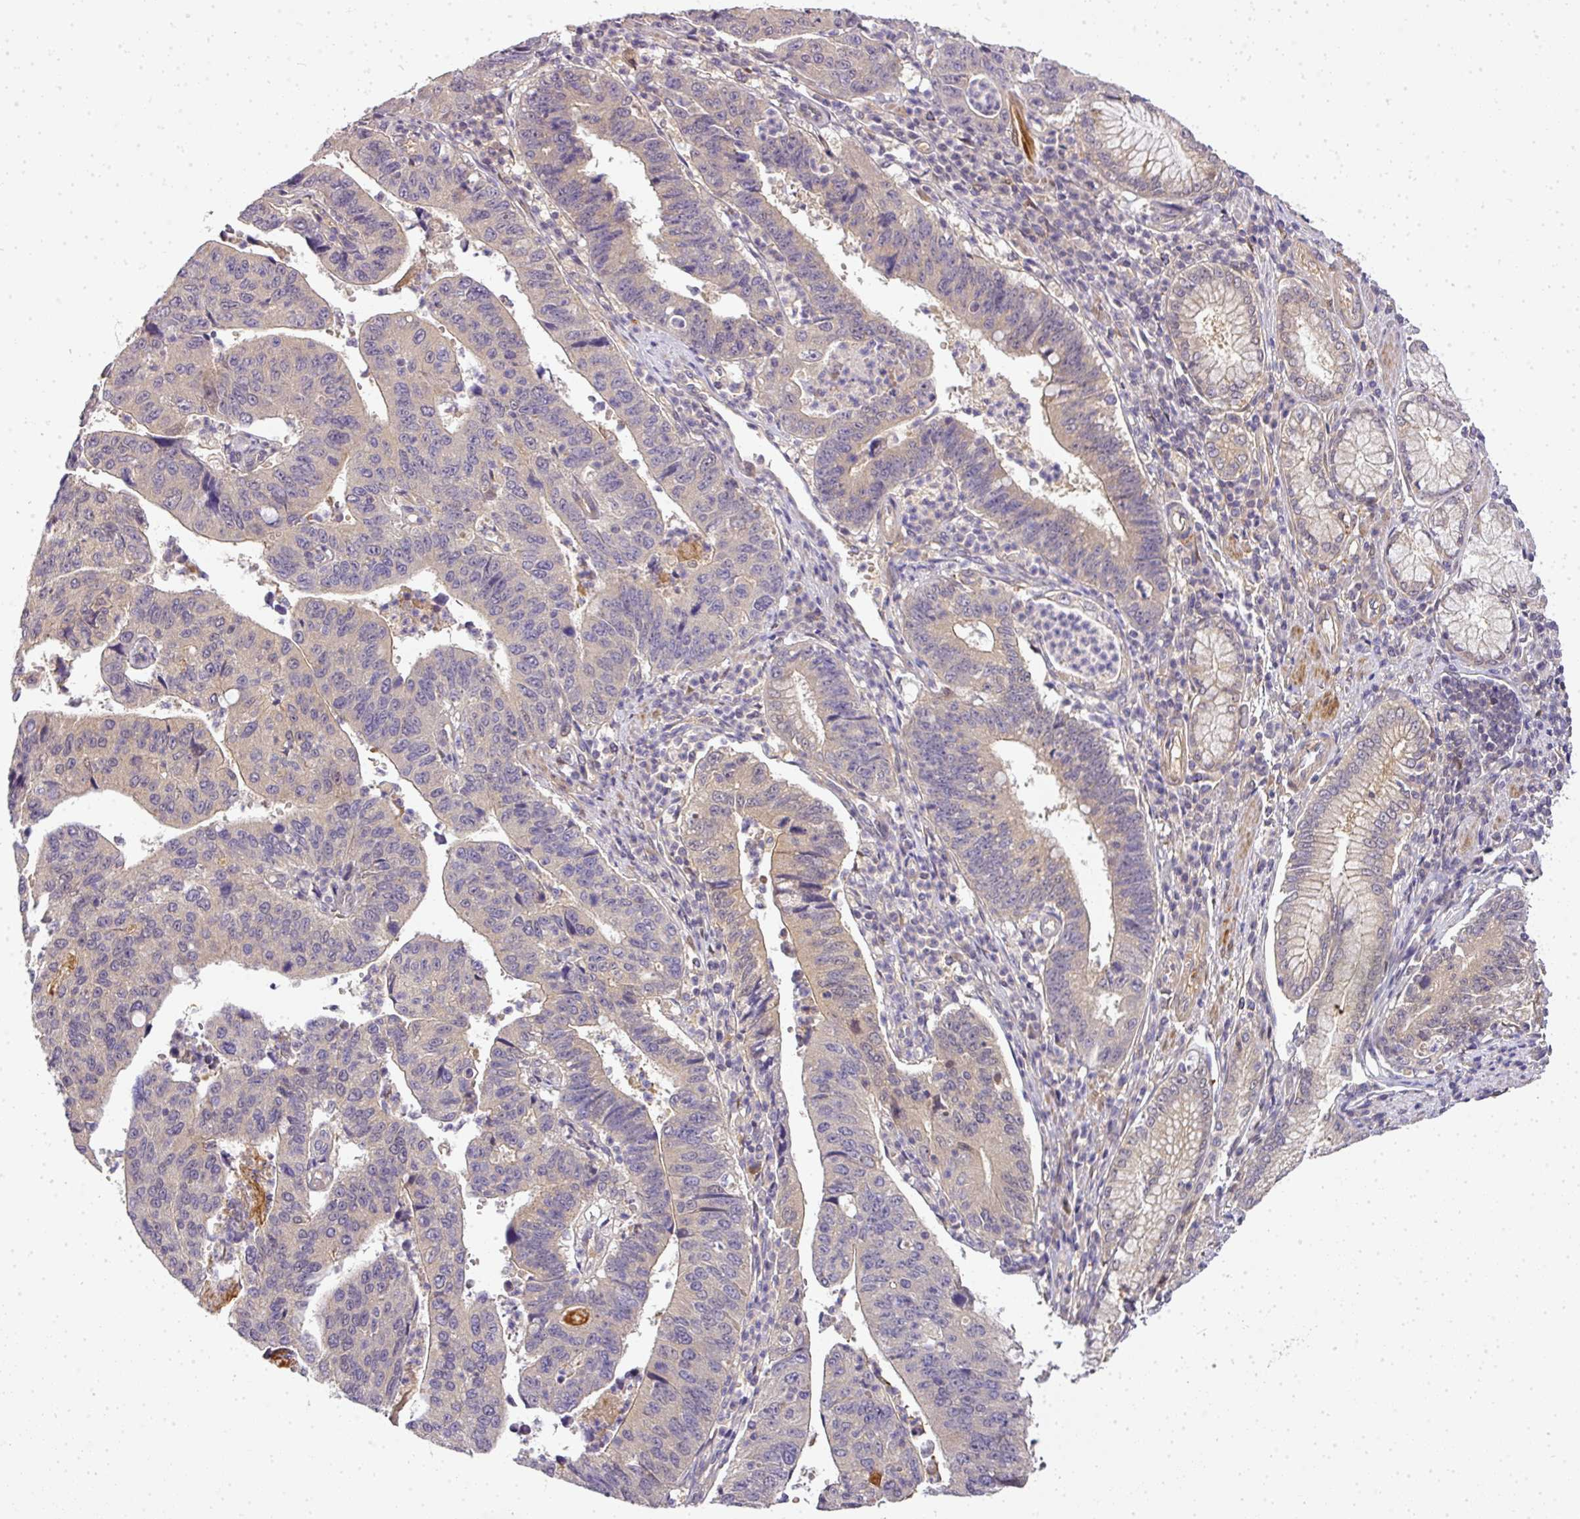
{"staining": {"intensity": "weak", "quantity": "<25%", "location": "cytoplasmic/membranous"}, "tissue": "stomach cancer", "cell_type": "Tumor cells", "image_type": "cancer", "snomed": [{"axis": "morphology", "description": "Adenocarcinoma, NOS"}, {"axis": "topography", "description": "Stomach"}], "caption": "Stomach cancer (adenocarcinoma) was stained to show a protein in brown. There is no significant expression in tumor cells.", "gene": "ADH5", "patient": {"sex": "male", "age": 59}}